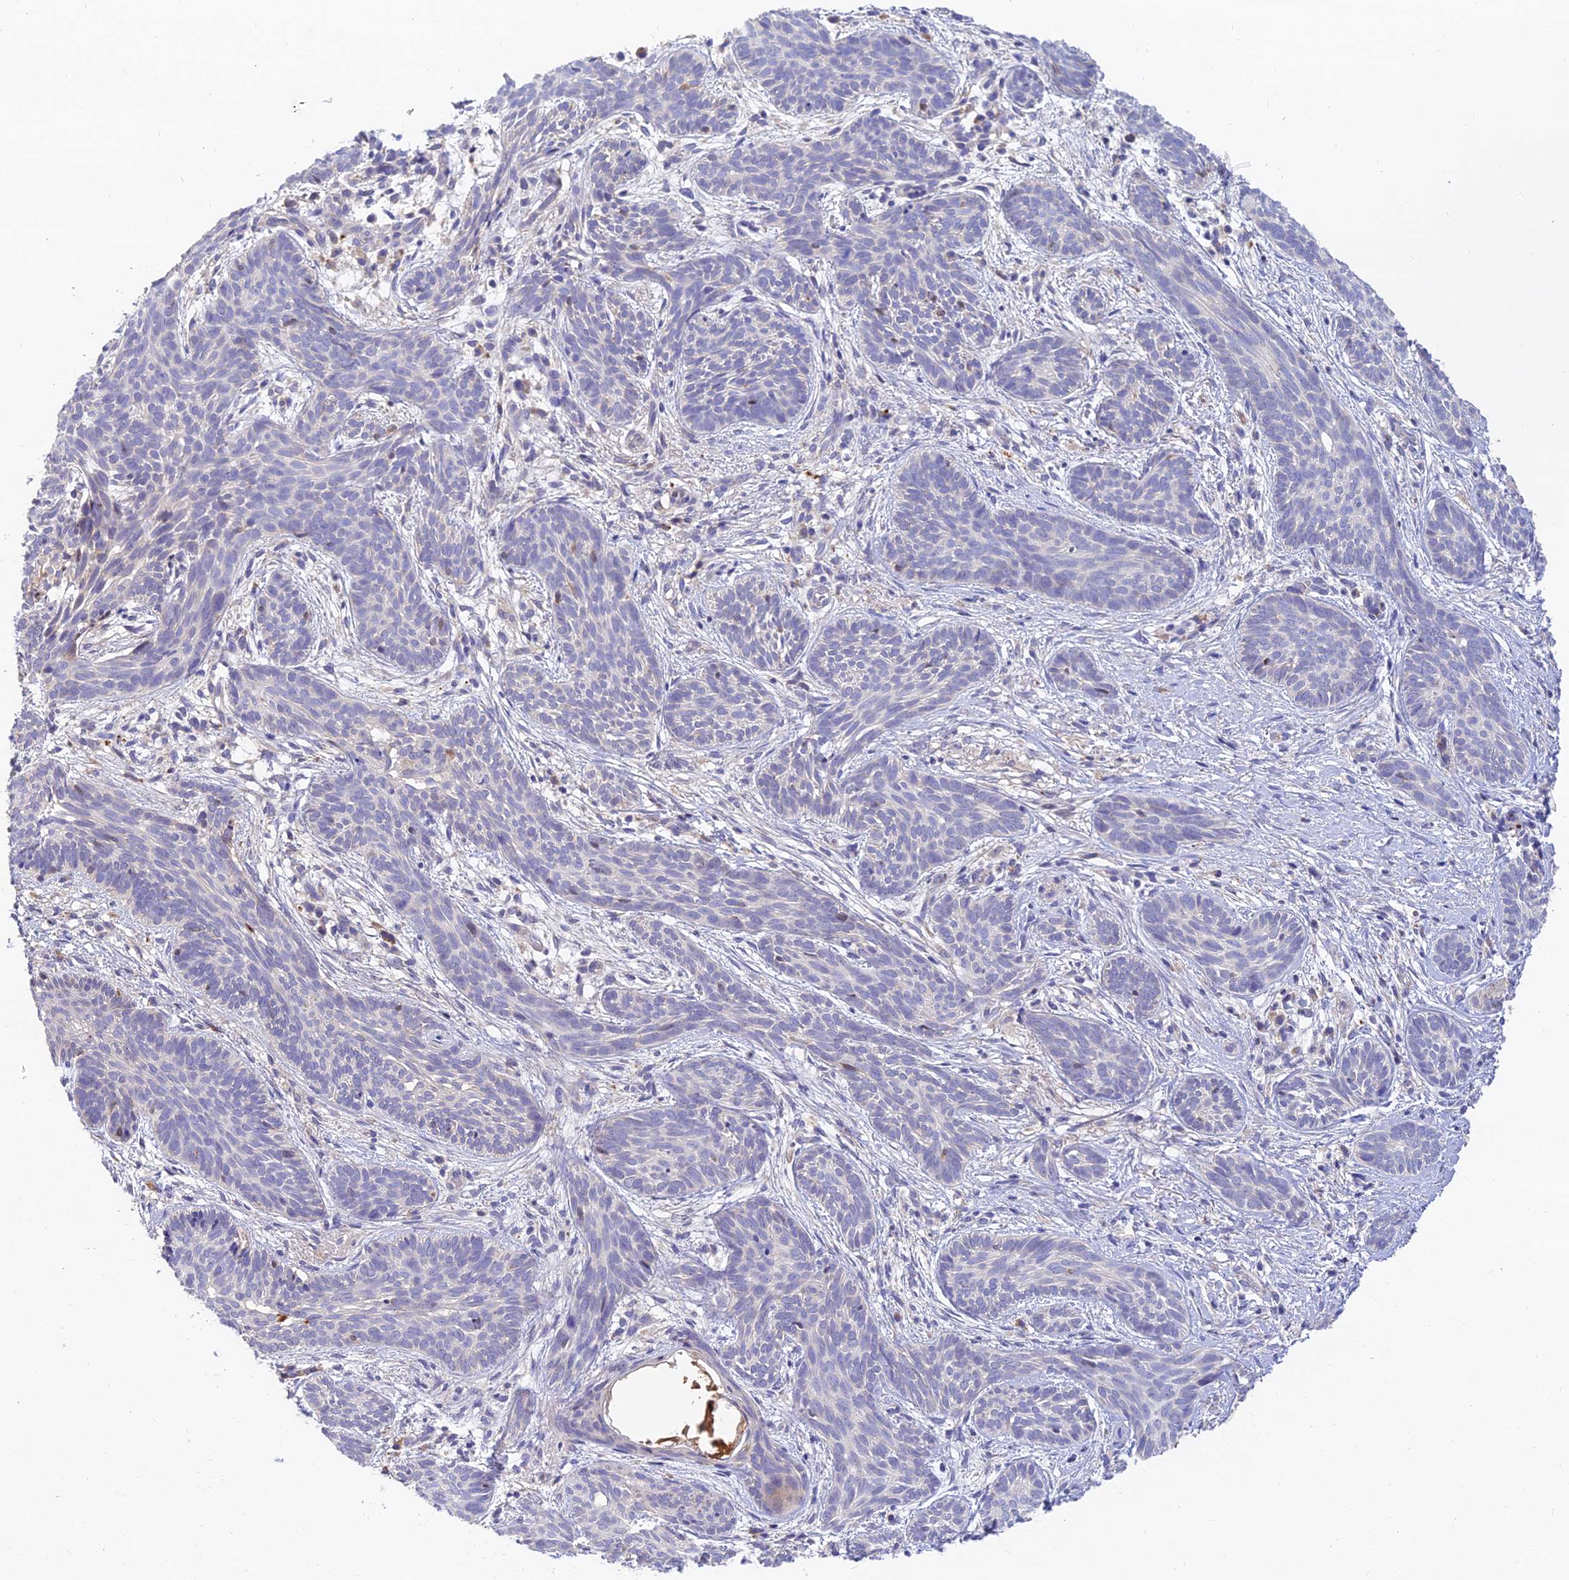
{"staining": {"intensity": "negative", "quantity": "none", "location": "none"}, "tissue": "skin cancer", "cell_type": "Tumor cells", "image_type": "cancer", "snomed": [{"axis": "morphology", "description": "Basal cell carcinoma"}, {"axis": "topography", "description": "Skin"}], "caption": "Tumor cells are negative for brown protein staining in skin cancer (basal cell carcinoma). (Brightfield microscopy of DAB immunohistochemistry at high magnification).", "gene": "ACSM5", "patient": {"sex": "female", "age": 81}}